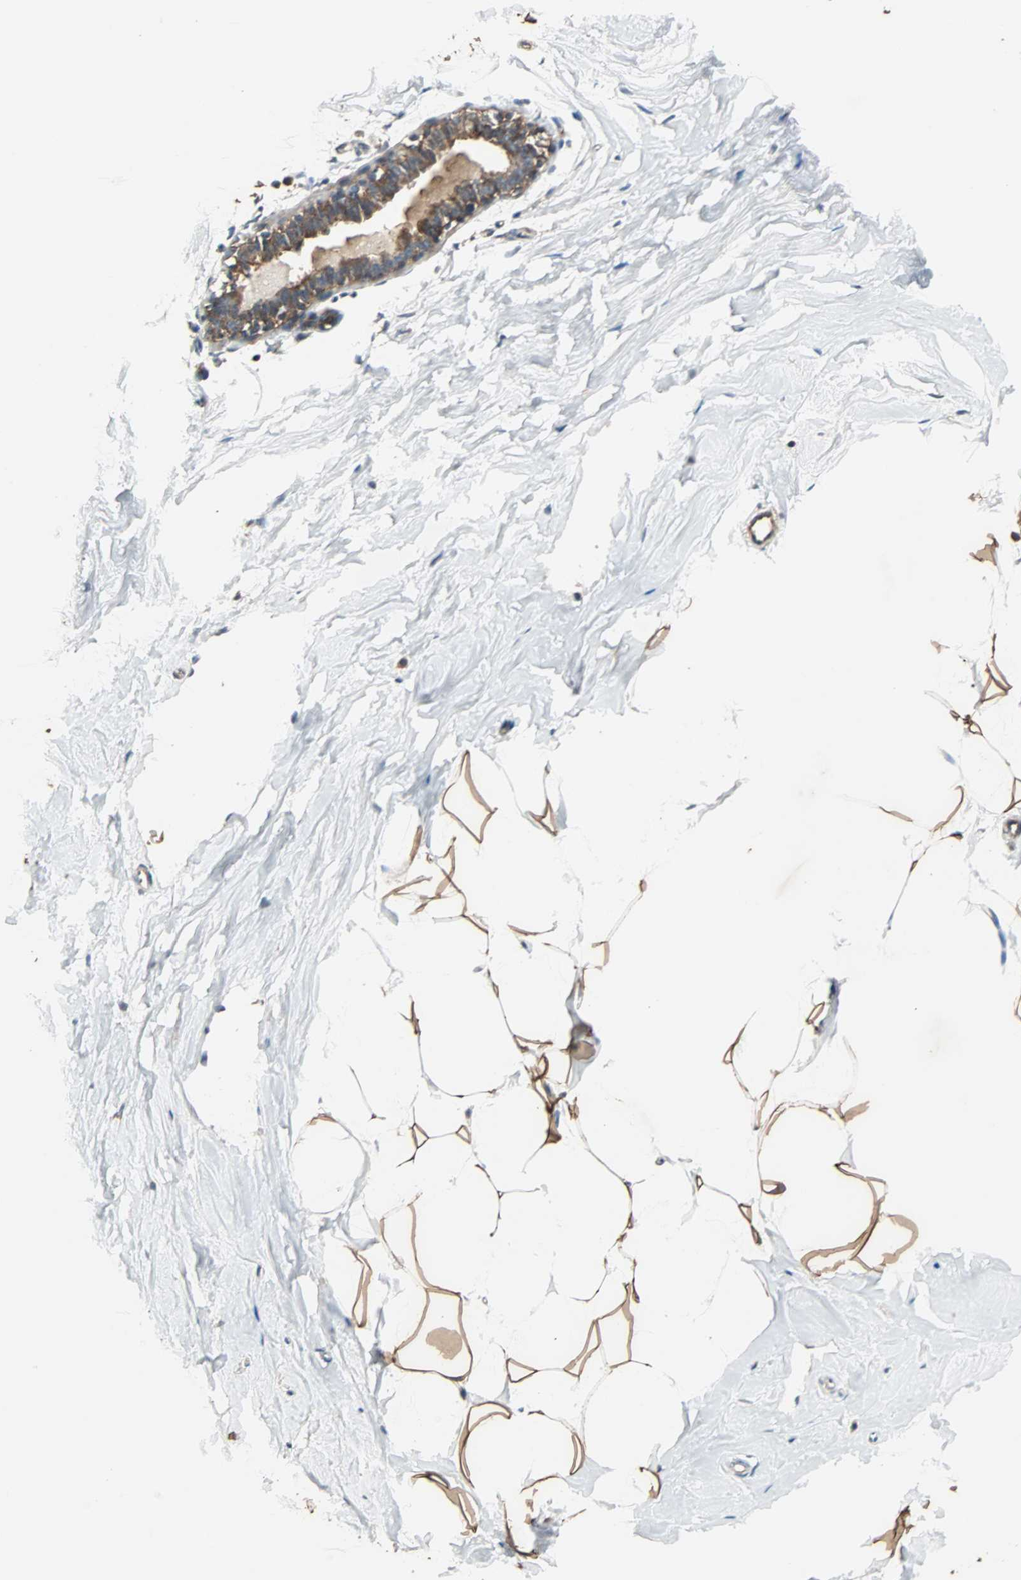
{"staining": {"intensity": "strong", "quantity": ">75%", "location": "cytoplasmic/membranous"}, "tissue": "breast", "cell_type": "Adipocytes", "image_type": "normal", "snomed": [{"axis": "morphology", "description": "Normal tissue, NOS"}, {"axis": "topography", "description": "Breast"}], "caption": "The image reveals a brown stain indicating the presence of a protein in the cytoplasmic/membranous of adipocytes in breast.", "gene": "MAP3K21", "patient": {"sex": "female", "age": 23}}